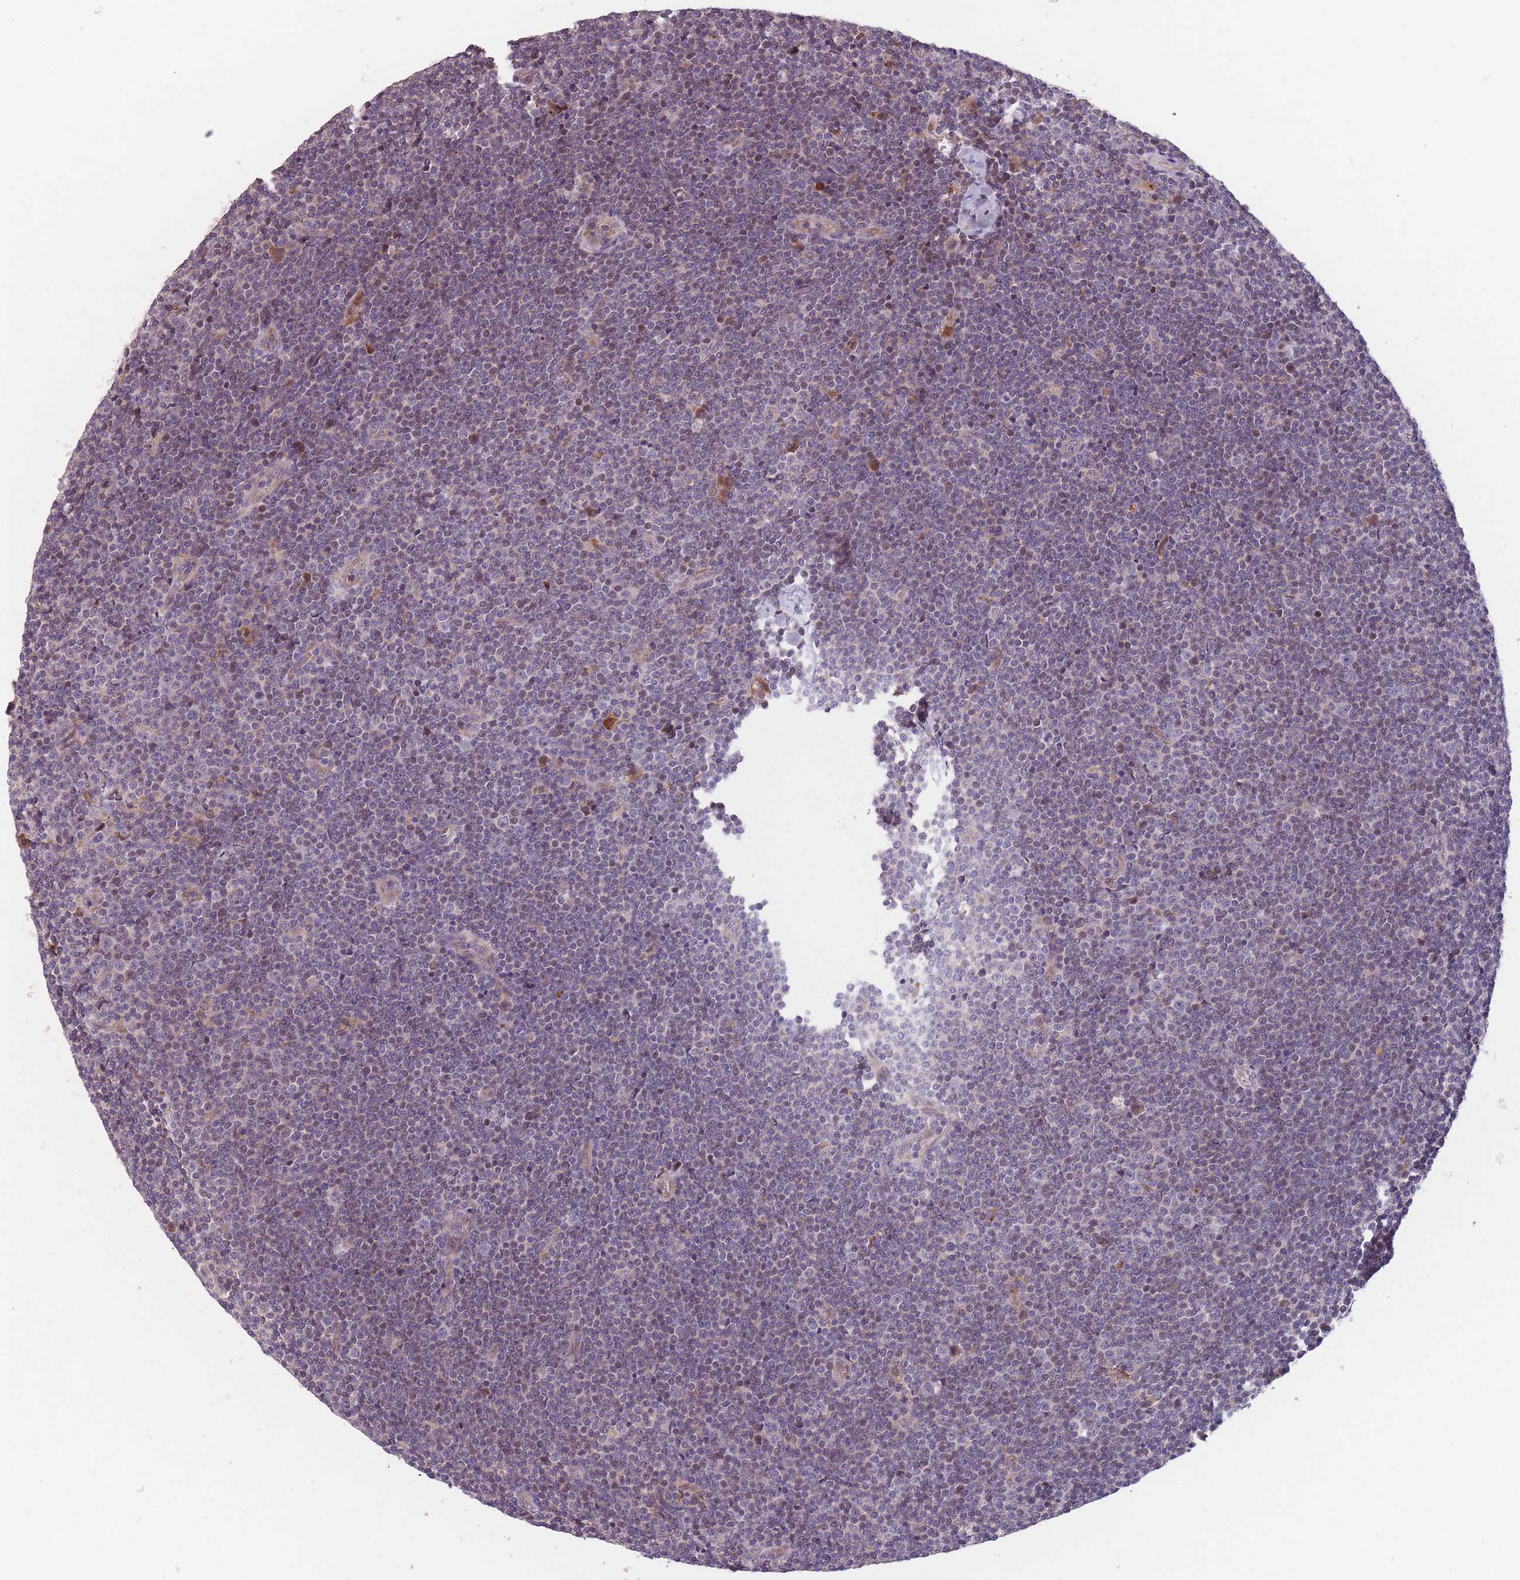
{"staining": {"intensity": "negative", "quantity": "none", "location": "none"}, "tissue": "lymphoma", "cell_type": "Tumor cells", "image_type": "cancer", "snomed": [{"axis": "morphology", "description": "Malignant lymphoma, non-Hodgkin's type, Low grade"}, {"axis": "topography", "description": "Lymph node"}], "caption": "Tumor cells are negative for protein expression in human malignant lymphoma, non-Hodgkin's type (low-grade).", "gene": "ITPKC", "patient": {"sex": "male", "age": 48}}